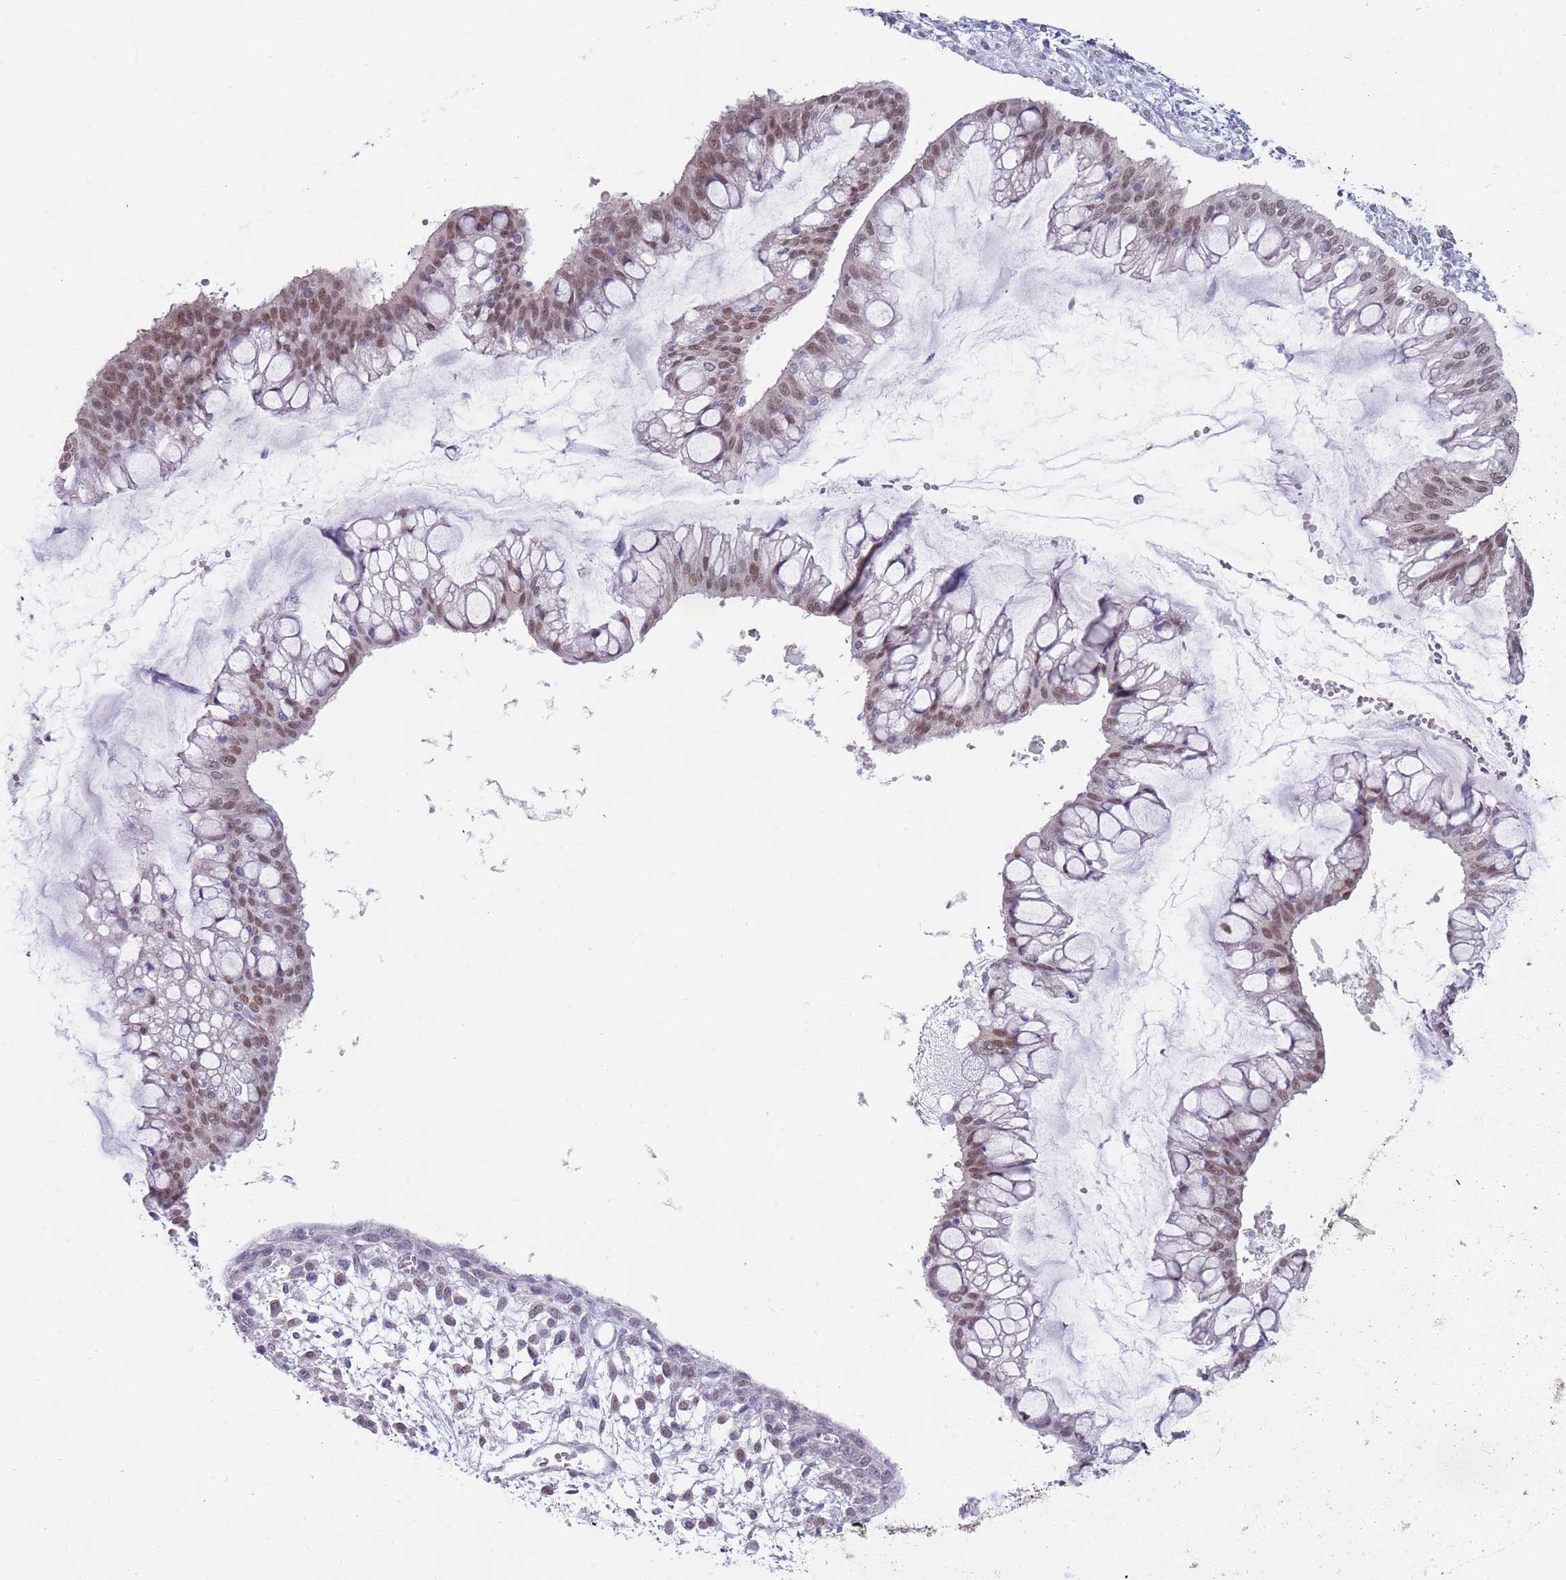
{"staining": {"intensity": "moderate", "quantity": ">75%", "location": "nuclear"}, "tissue": "ovarian cancer", "cell_type": "Tumor cells", "image_type": "cancer", "snomed": [{"axis": "morphology", "description": "Cystadenocarcinoma, mucinous, NOS"}, {"axis": "topography", "description": "Ovary"}], "caption": "Immunohistochemistry photomicrograph of neoplastic tissue: ovarian mucinous cystadenocarcinoma stained using immunohistochemistry (IHC) shows medium levels of moderate protein expression localized specifically in the nuclear of tumor cells, appearing as a nuclear brown color.", "gene": "SEPHS2", "patient": {"sex": "female", "age": 73}}